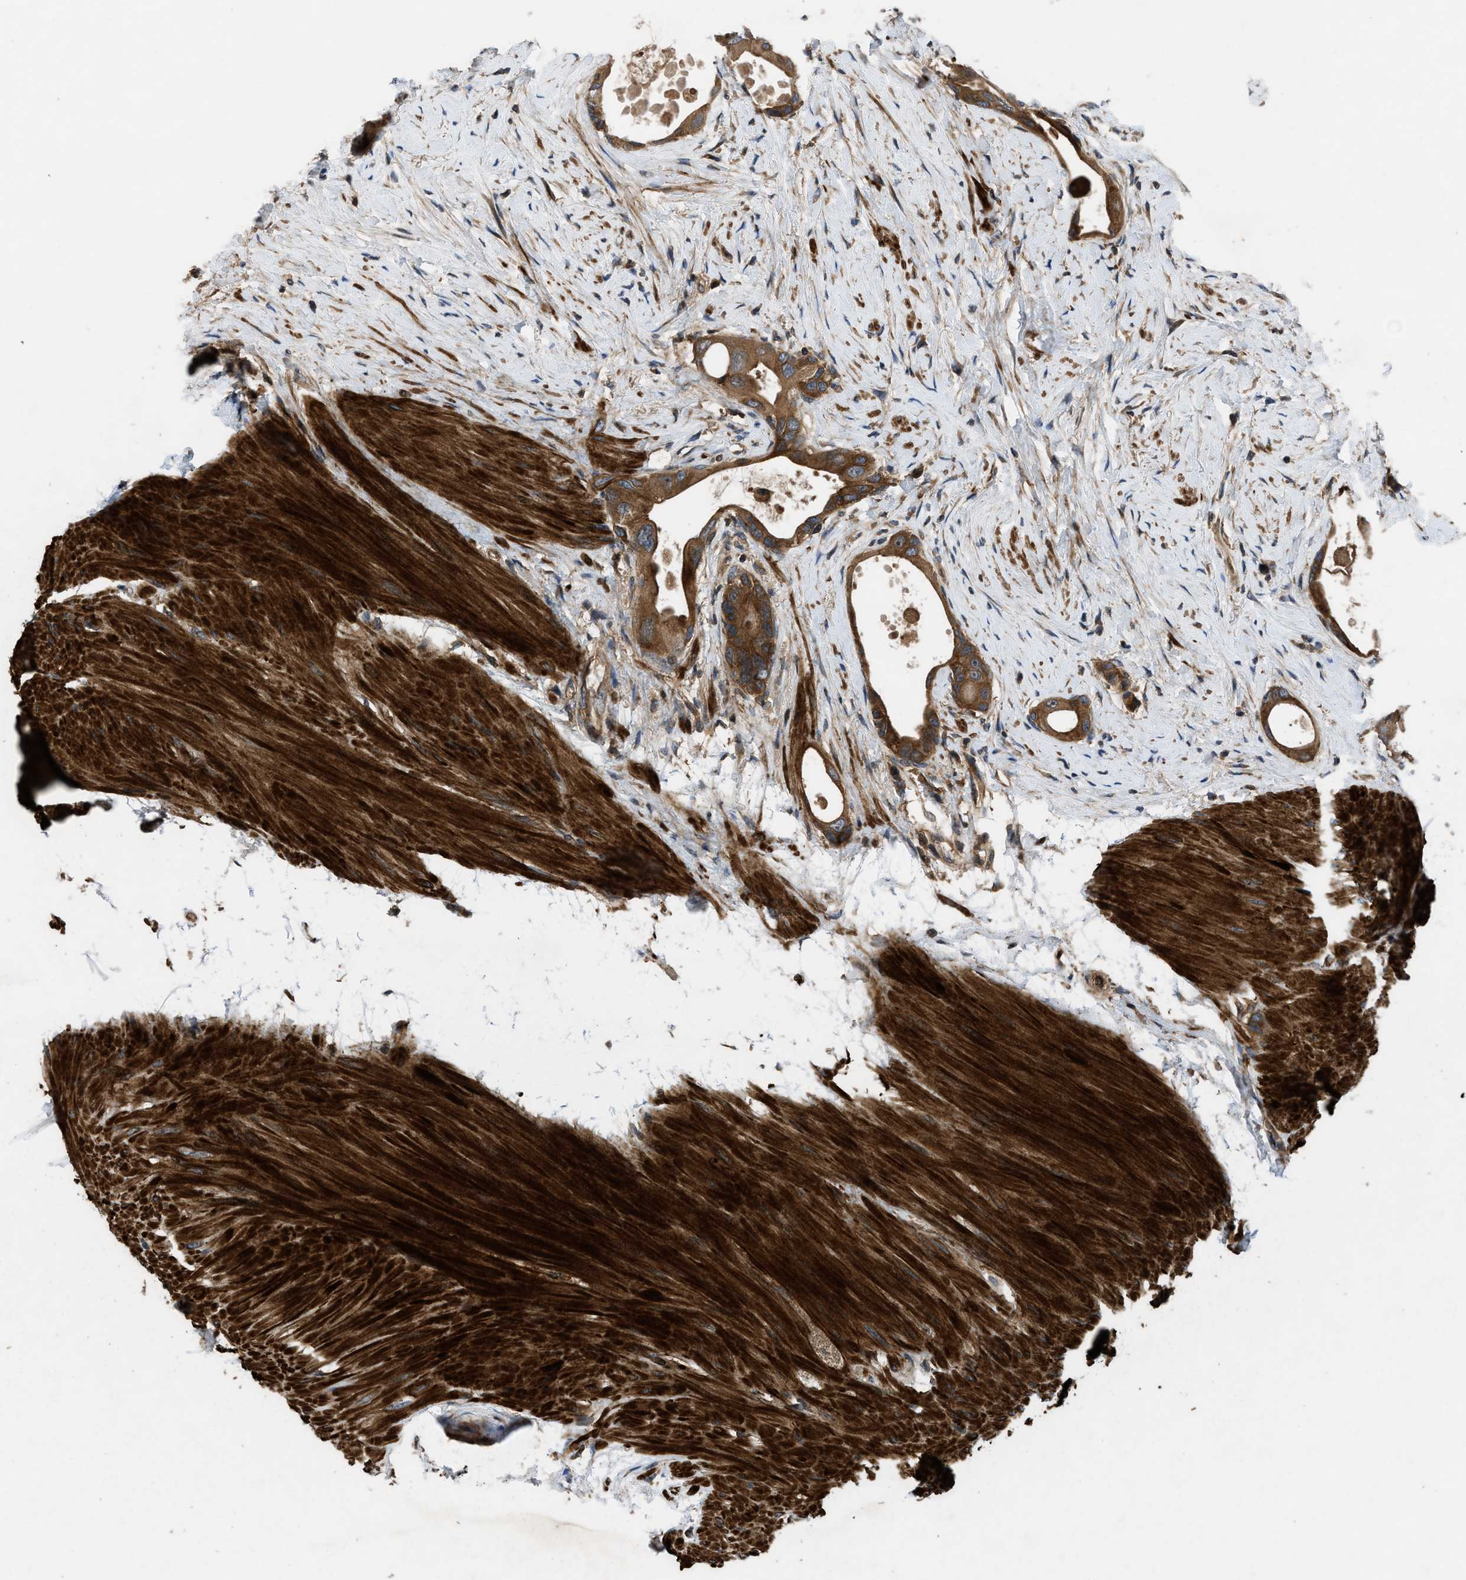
{"staining": {"intensity": "moderate", "quantity": ">75%", "location": "cytoplasmic/membranous"}, "tissue": "colorectal cancer", "cell_type": "Tumor cells", "image_type": "cancer", "snomed": [{"axis": "morphology", "description": "Adenocarcinoma, NOS"}, {"axis": "topography", "description": "Rectum"}], "caption": "A brown stain highlights moderate cytoplasmic/membranous expression of a protein in human colorectal adenocarcinoma tumor cells.", "gene": "CNNM3", "patient": {"sex": "male", "age": 51}}